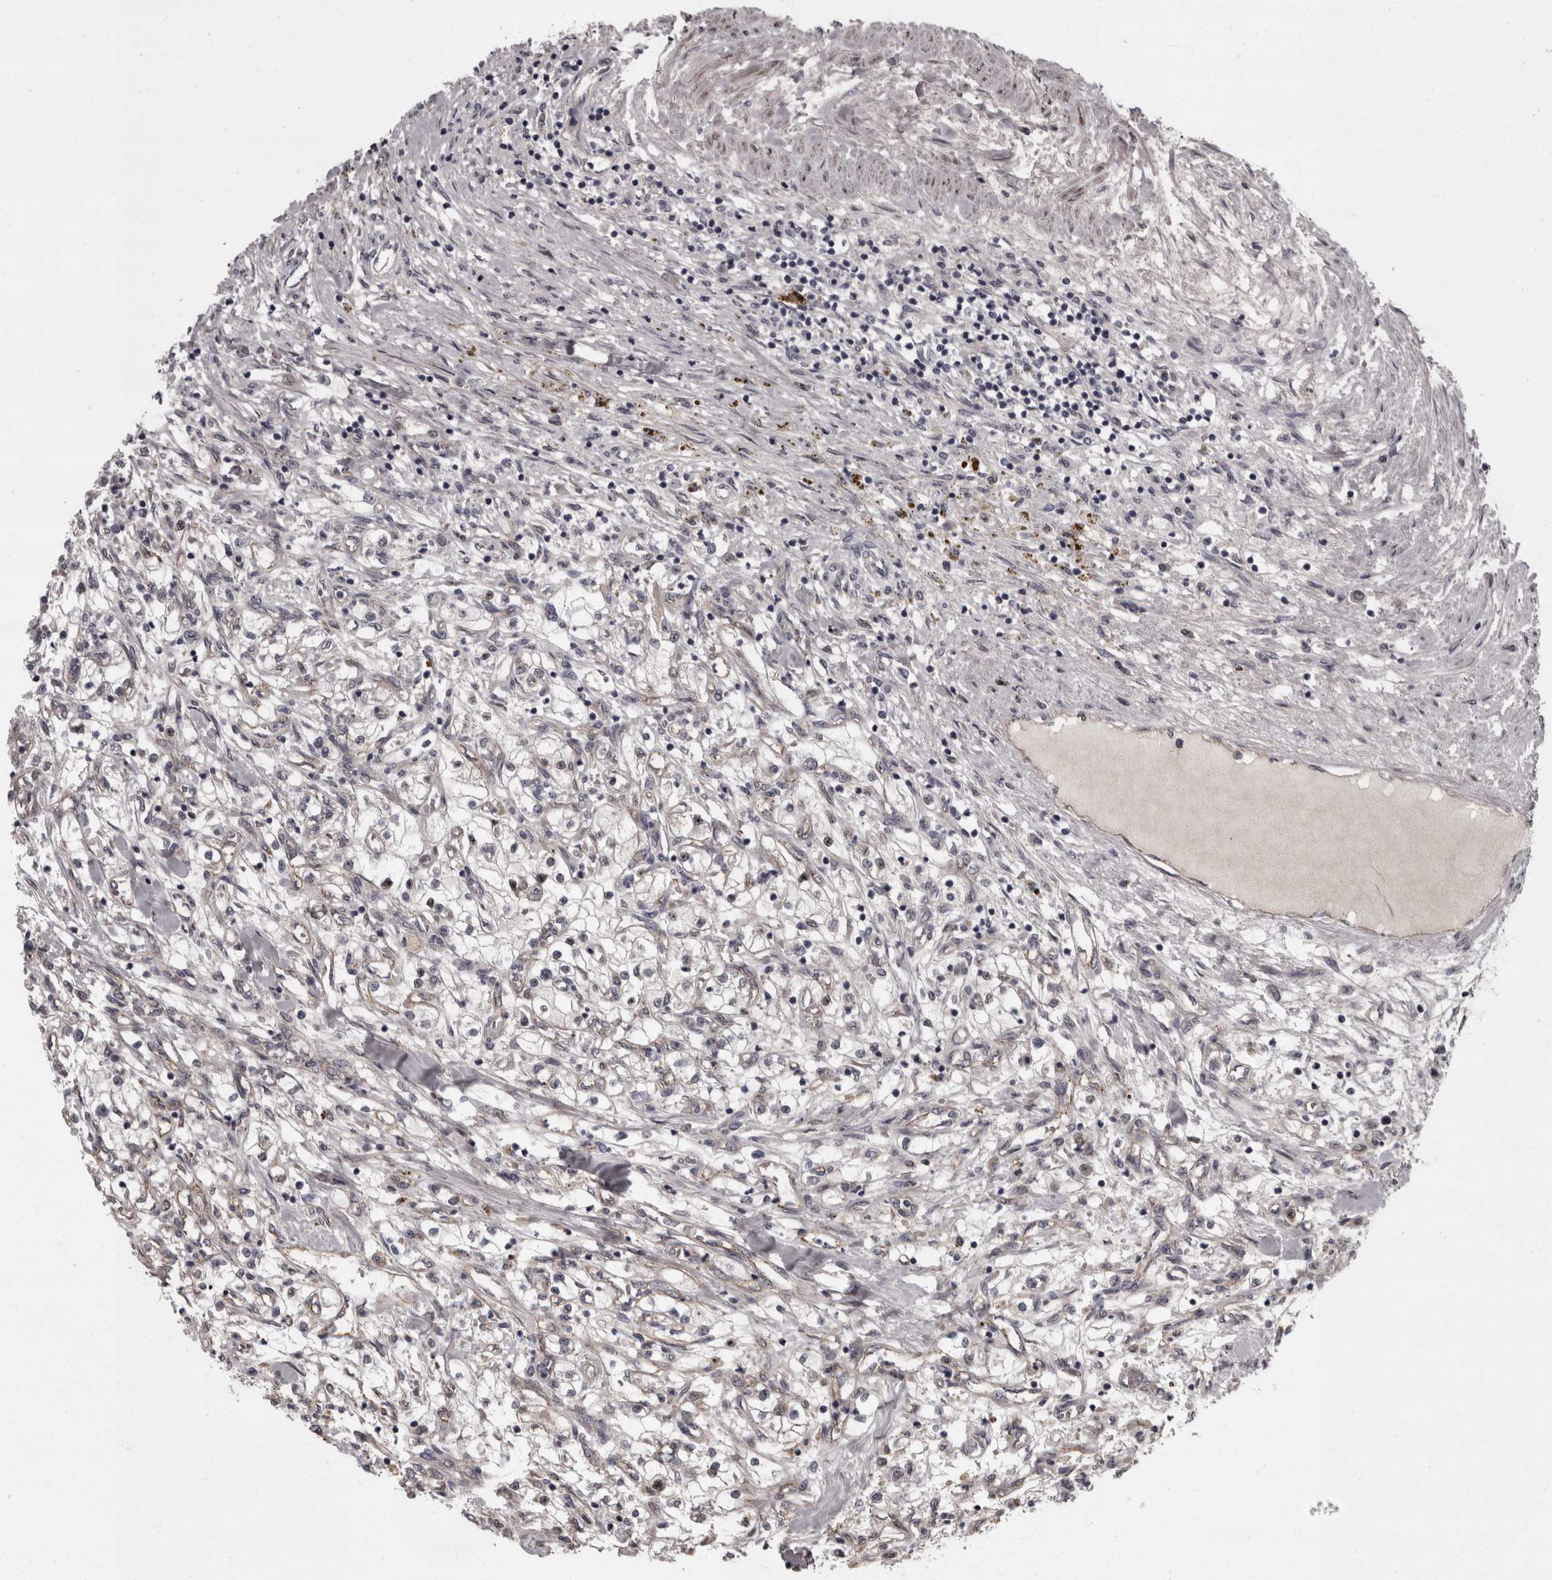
{"staining": {"intensity": "negative", "quantity": "none", "location": "none"}, "tissue": "renal cancer", "cell_type": "Tumor cells", "image_type": "cancer", "snomed": [{"axis": "morphology", "description": "Adenocarcinoma, NOS"}, {"axis": "topography", "description": "Kidney"}], "caption": "Renal adenocarcinoma stained for a protein using immunohistochemistry (IHC) reveals no expression tumor cells.", "gene": "PCDH17", "patient": {"sex": "male", "age": 68}}